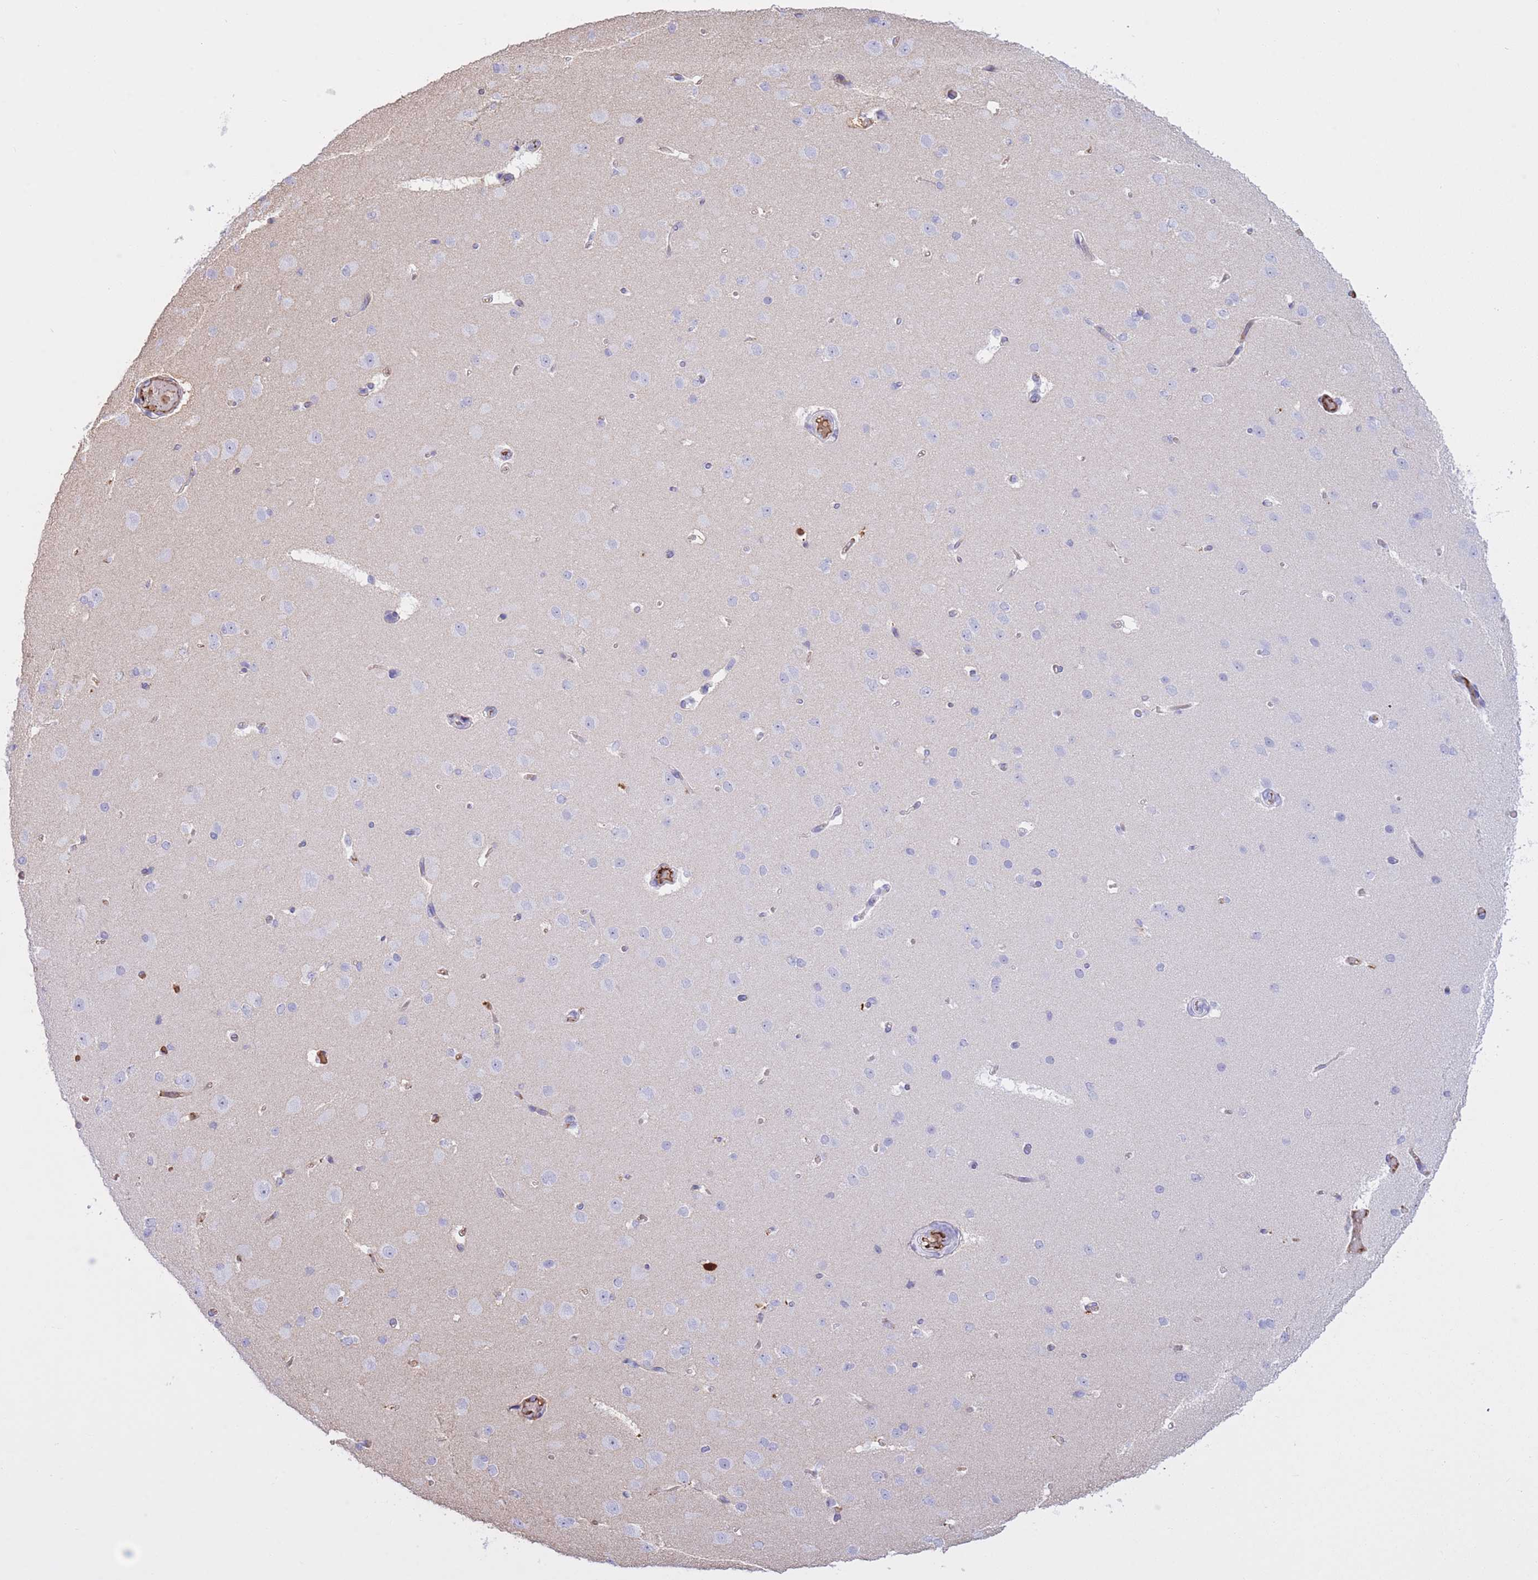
{"staining": {"intensity": "negative", "quantity": "none", "location": "none"}, "tissue": "cerebral cortex", "cell_type": "Endothelial cells", "image_type": "normal", "snomed": [{"axis": "morphology", "description": "Normal tissue, NOS"}, {"axis": "morphology", "description": "Inflammation, NOS"}, {"axis": "topography", "description": "Cerebral cortex"}], "caption": "DAB immunohistochemical staining of unremarkable human cerebral cortex displays no significant expression in endothelial cells.", "gene": "AP3S1", "patient": {"sex": "male", "age": 6}}